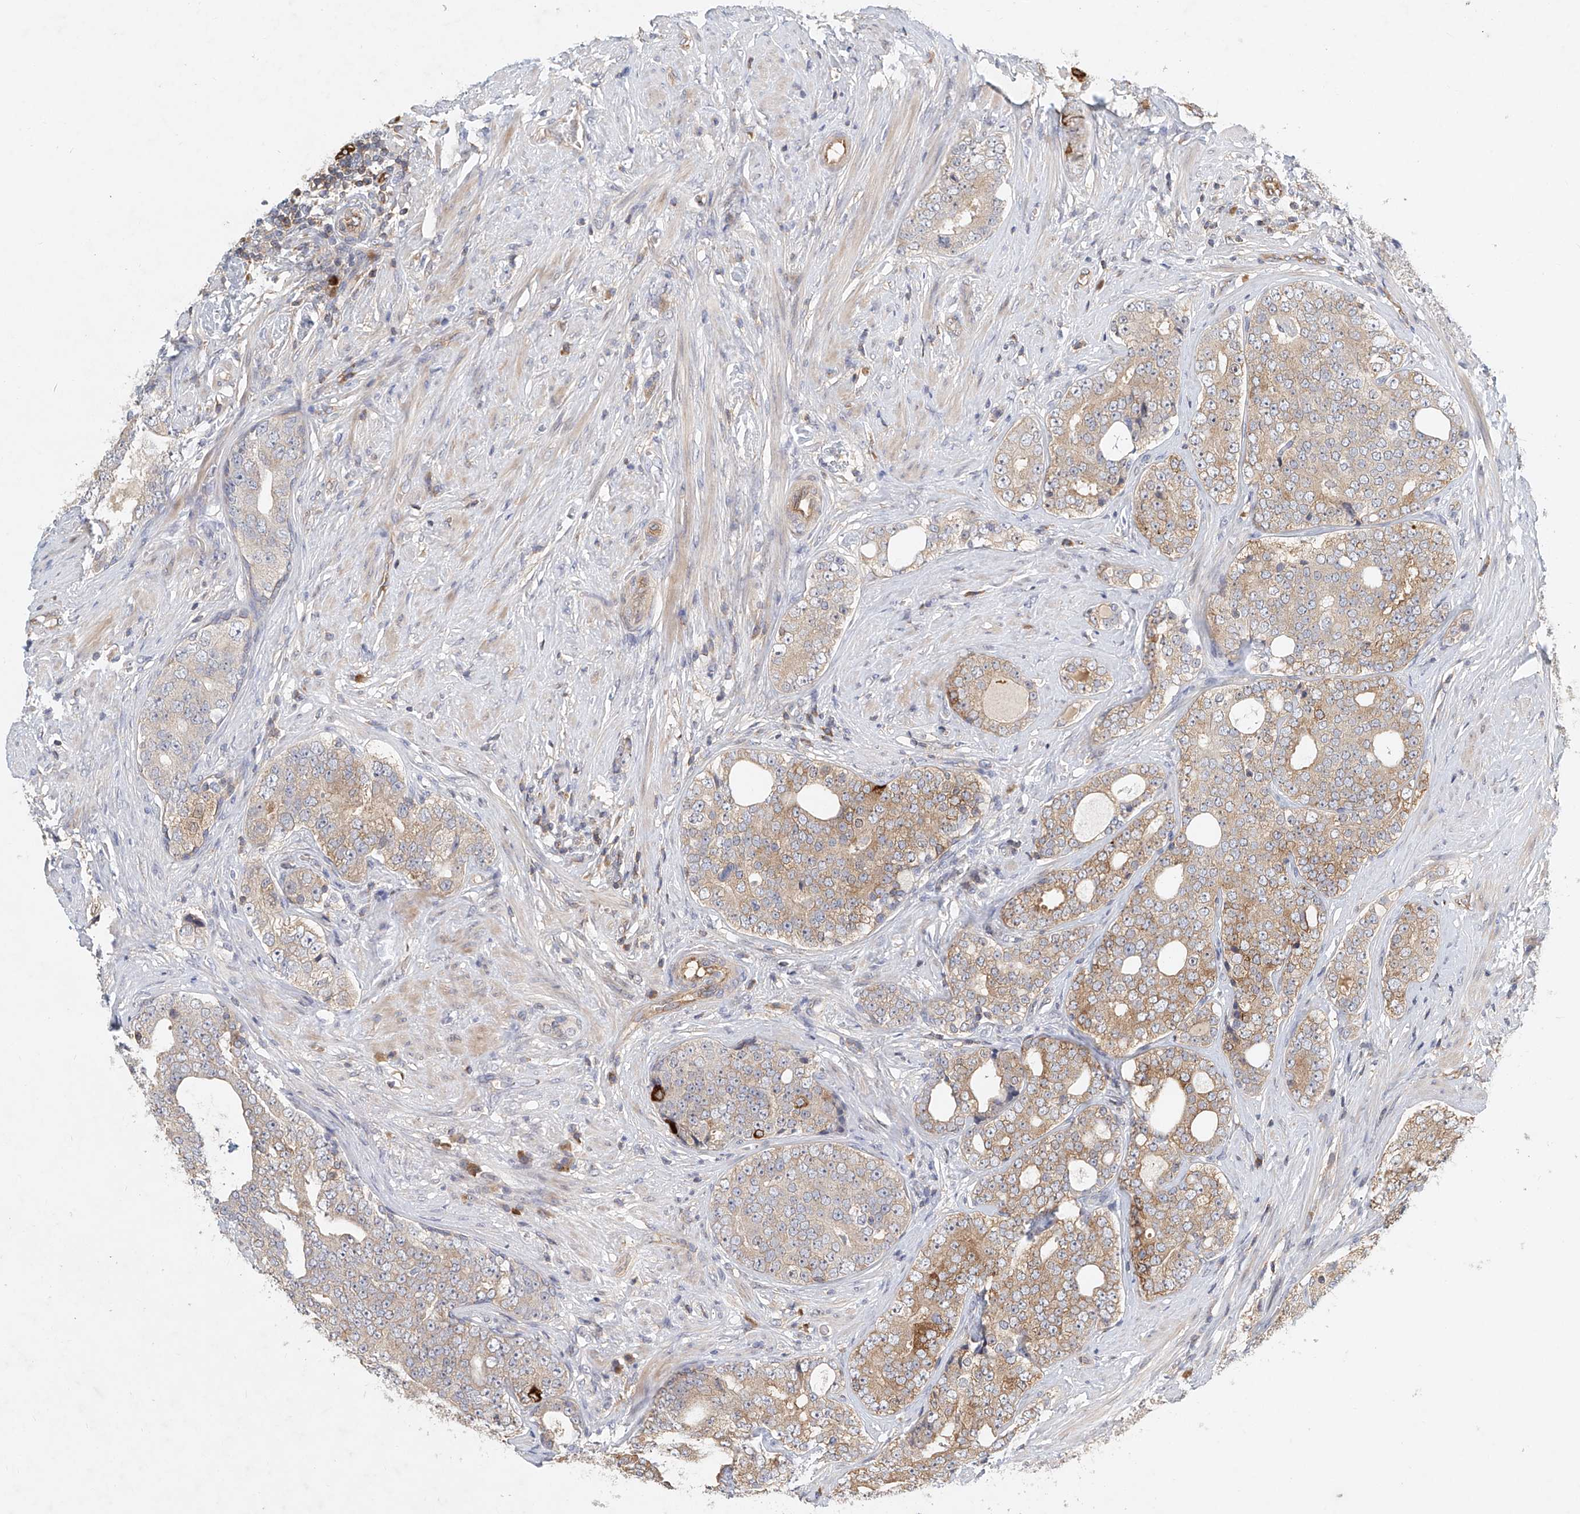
{"staining": {"intensity": "moderate", "quantity": "<25%", "location": "cytoplasmic/membranous"}, "tissue": "prostate cancer", "cell_type": "Tumor cells", "image_type": "cancer", "snomed": [{"axis": "morphology", "description": "Adenocarcinoma, High grade"}, {"axis": "topography", "description": "Prostate"}], "caption": "High-magnification brightfield microscopy of prostate cancer stained with DAB (brown) and counterstained with hematoxylin (blue). tumor cells exhibit moderate cytoplasmic/membranous positivity is seen in approximately<25% of cells. The staining is performed using DAB brown chromogen to label protein expression. The nuclei are counter-stained blue using hematoxylin.", "gene": "CARMIL1", "patient": {"sex": "male", "age": 56}}